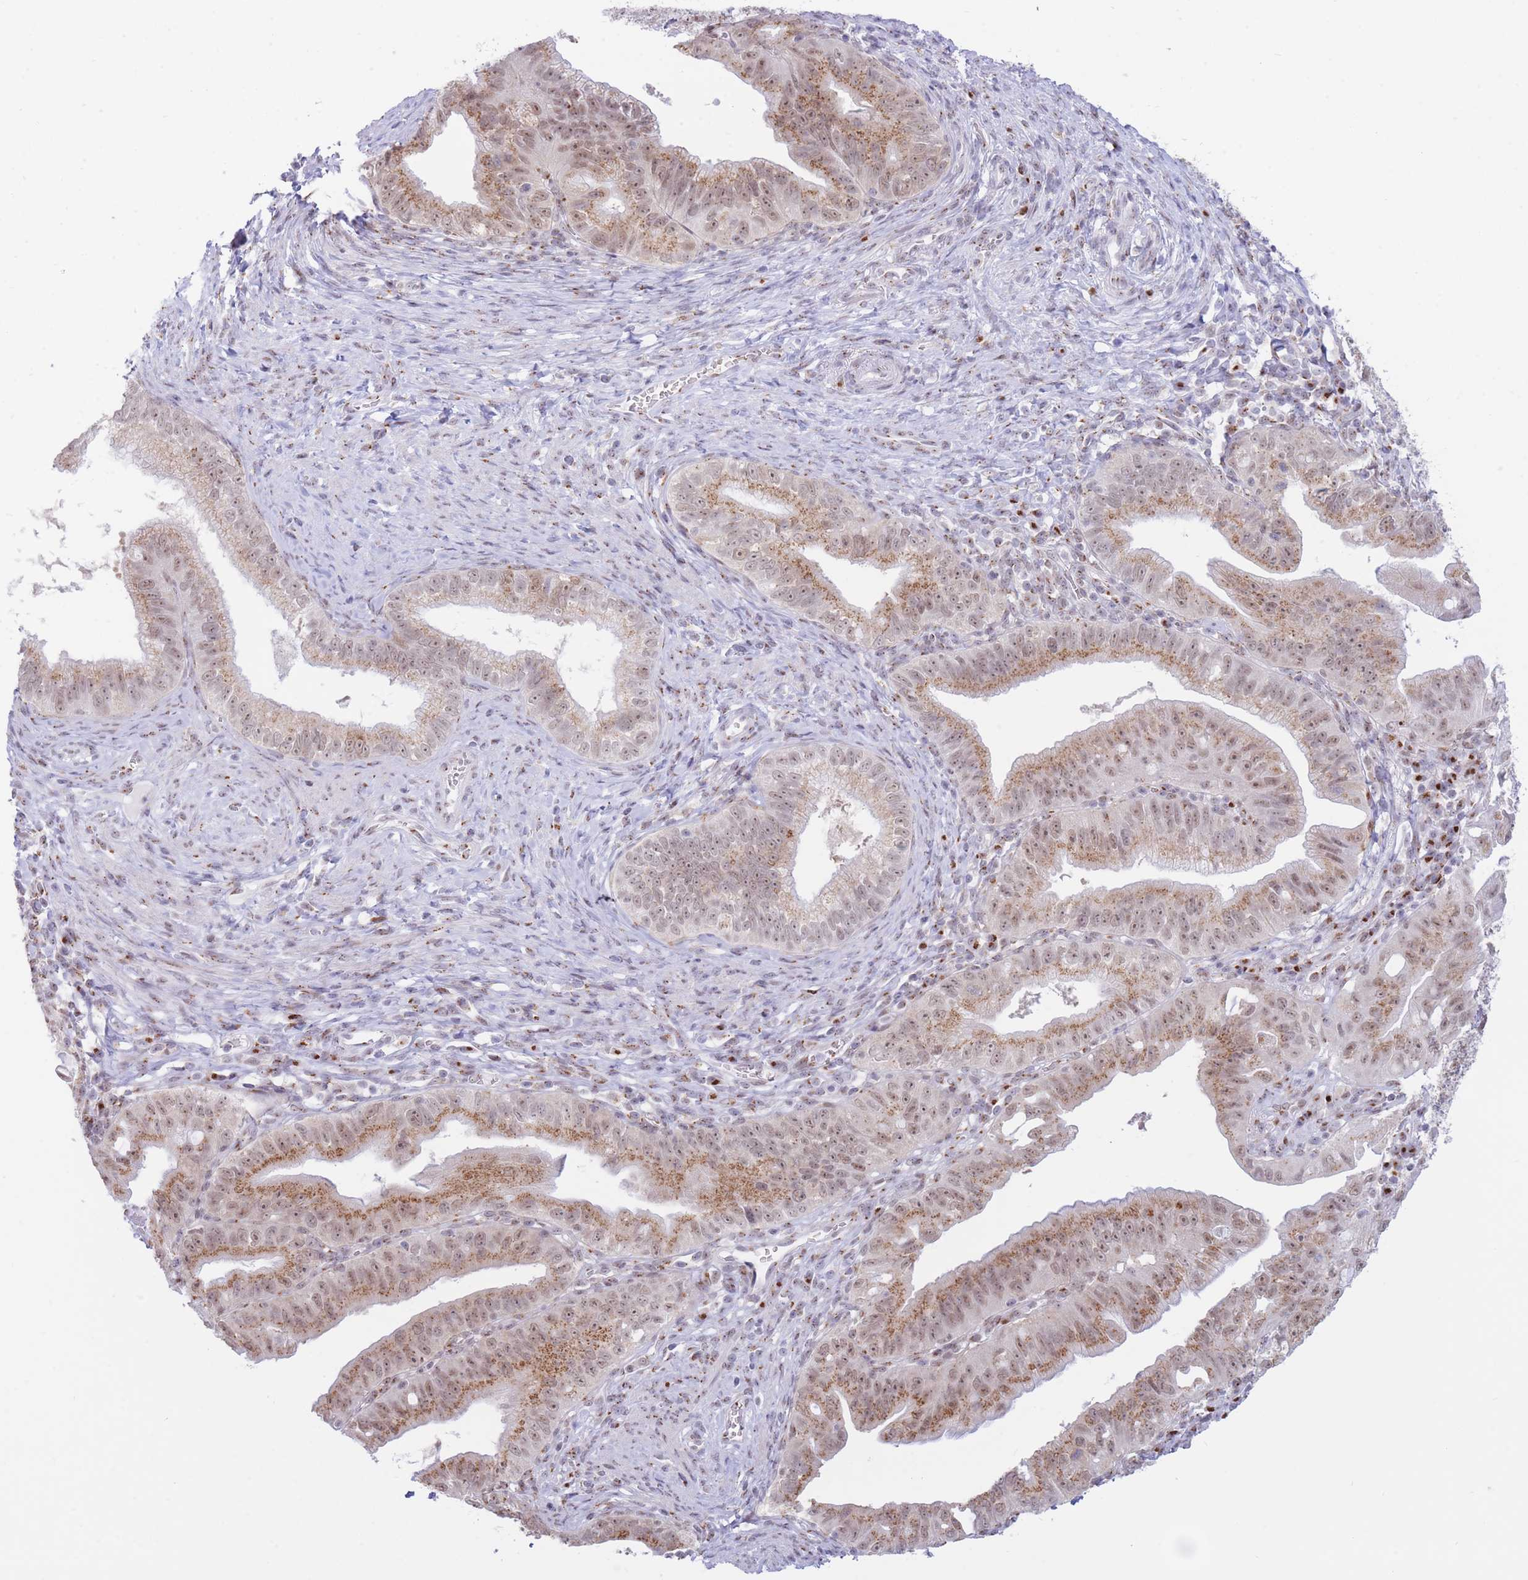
{"staining": {"intensity": "moderate", "quantity": ">75%", "location": "cytoplasmic/membranous,nuclear"}, "tissue": "pancreatic cancer", "cell_type": "Tumor cells", "image_type": "cancer", "snomed": [{"axis": "morphology", "description": "Adenocarcinoma, NOS"}, {"axis": "topography", "description": "Pancreas"}], "caption": "Human pancreatic adenocarcinoma stained with a protein marker shows moderate staining in tumor cells.", "gene": "INO80C", "patient": {"sex": "male", "age": 70}}